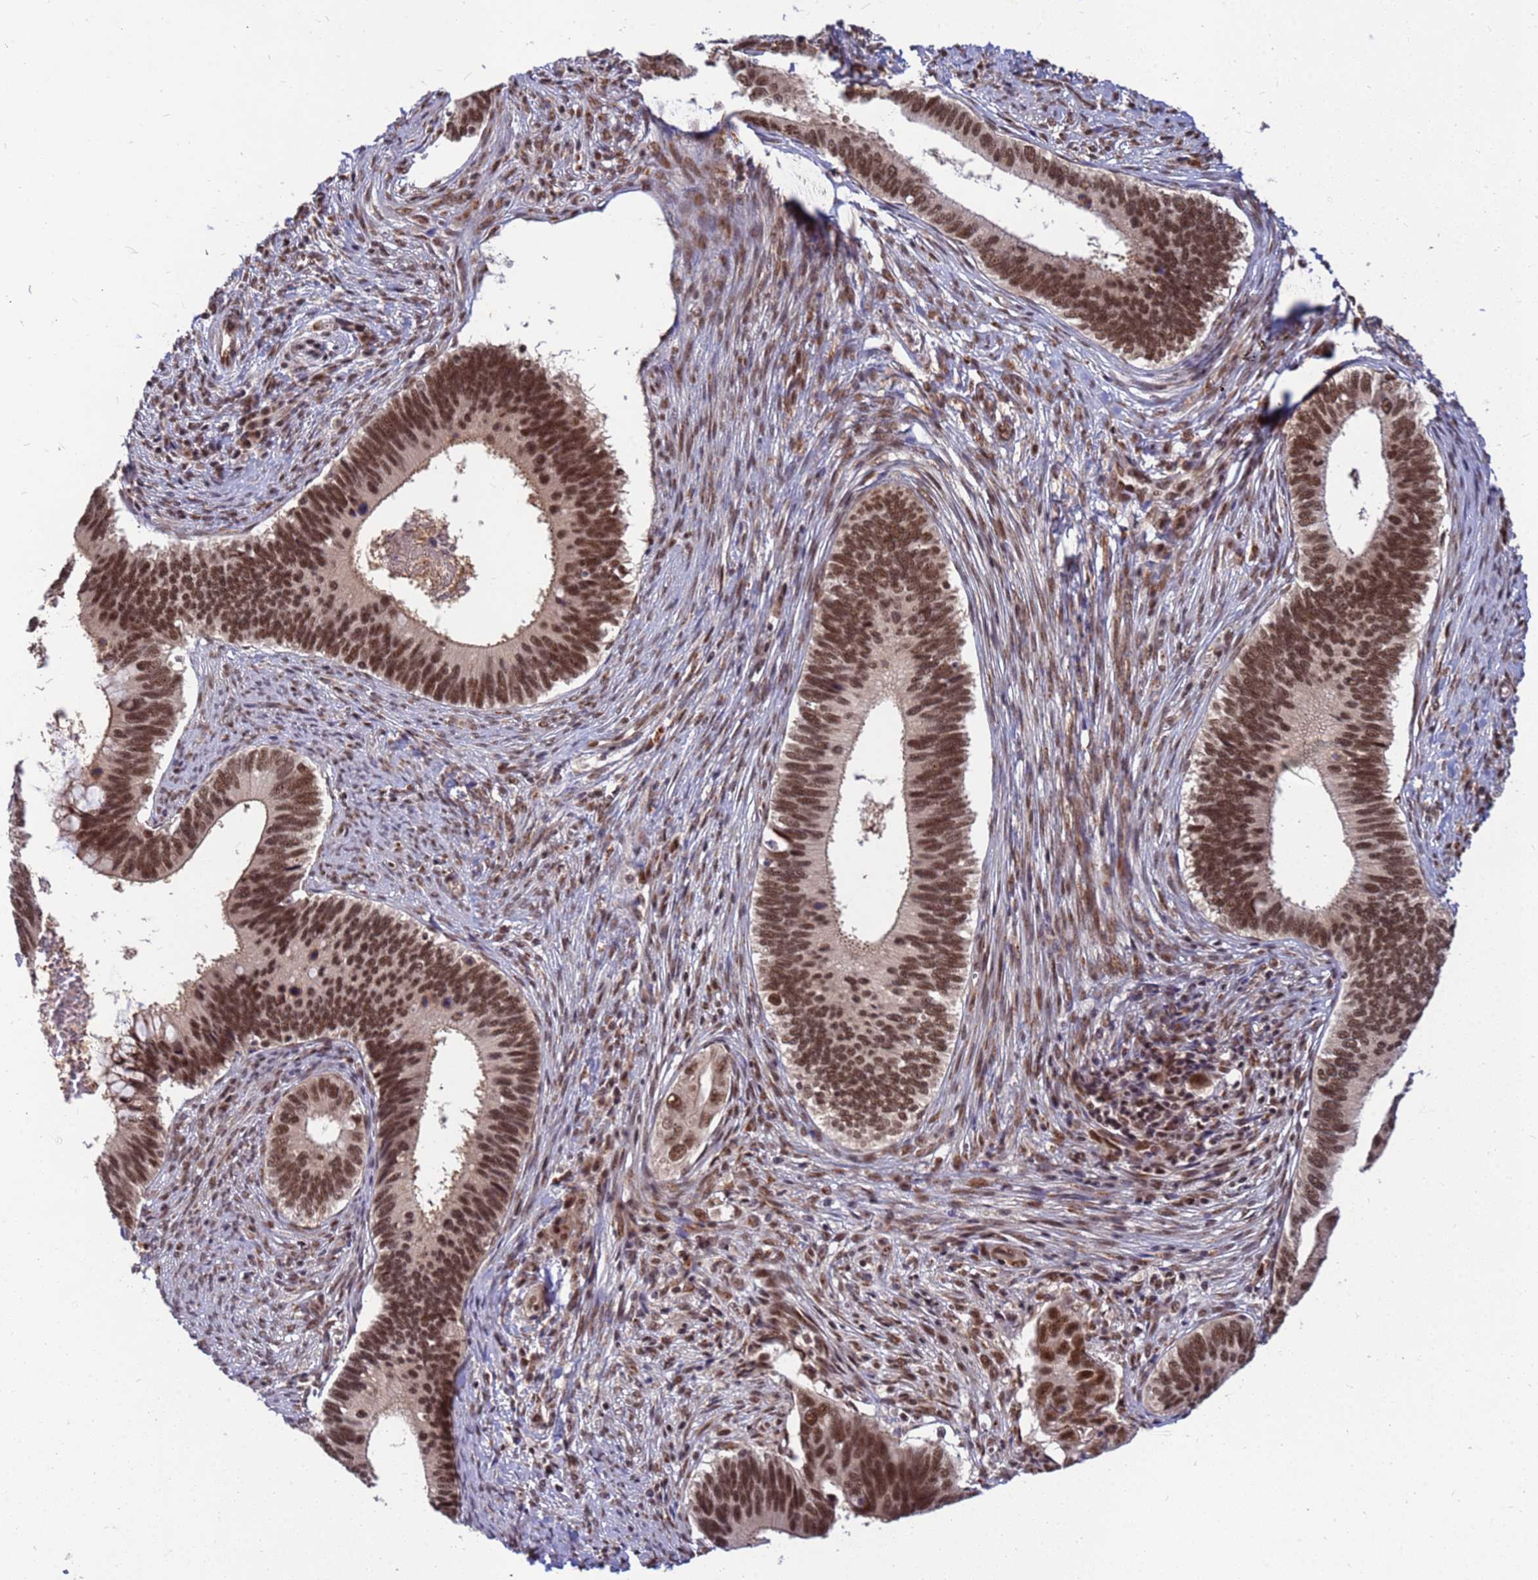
{"staining": {"intensity": "strong", "quantity": ">75%", "location": "nuclear"}, "tissue": "cervical cancer", "cell_type": "Tumor cells", "image_type": "cancer", "snomed": [{"axis": "morphology", "description": "Adenocarcinoma, NOS"}, {"axis": "topography", "description": "Cervix"}], "caption": "Immunohistochemical staining of human adenocarcinoma (cervical) shows high levels of strong nuclear staining in approximately >75% of tumor cells.", "gene": "NCBP2", "patient": {"sex": "female", "age": 42}}